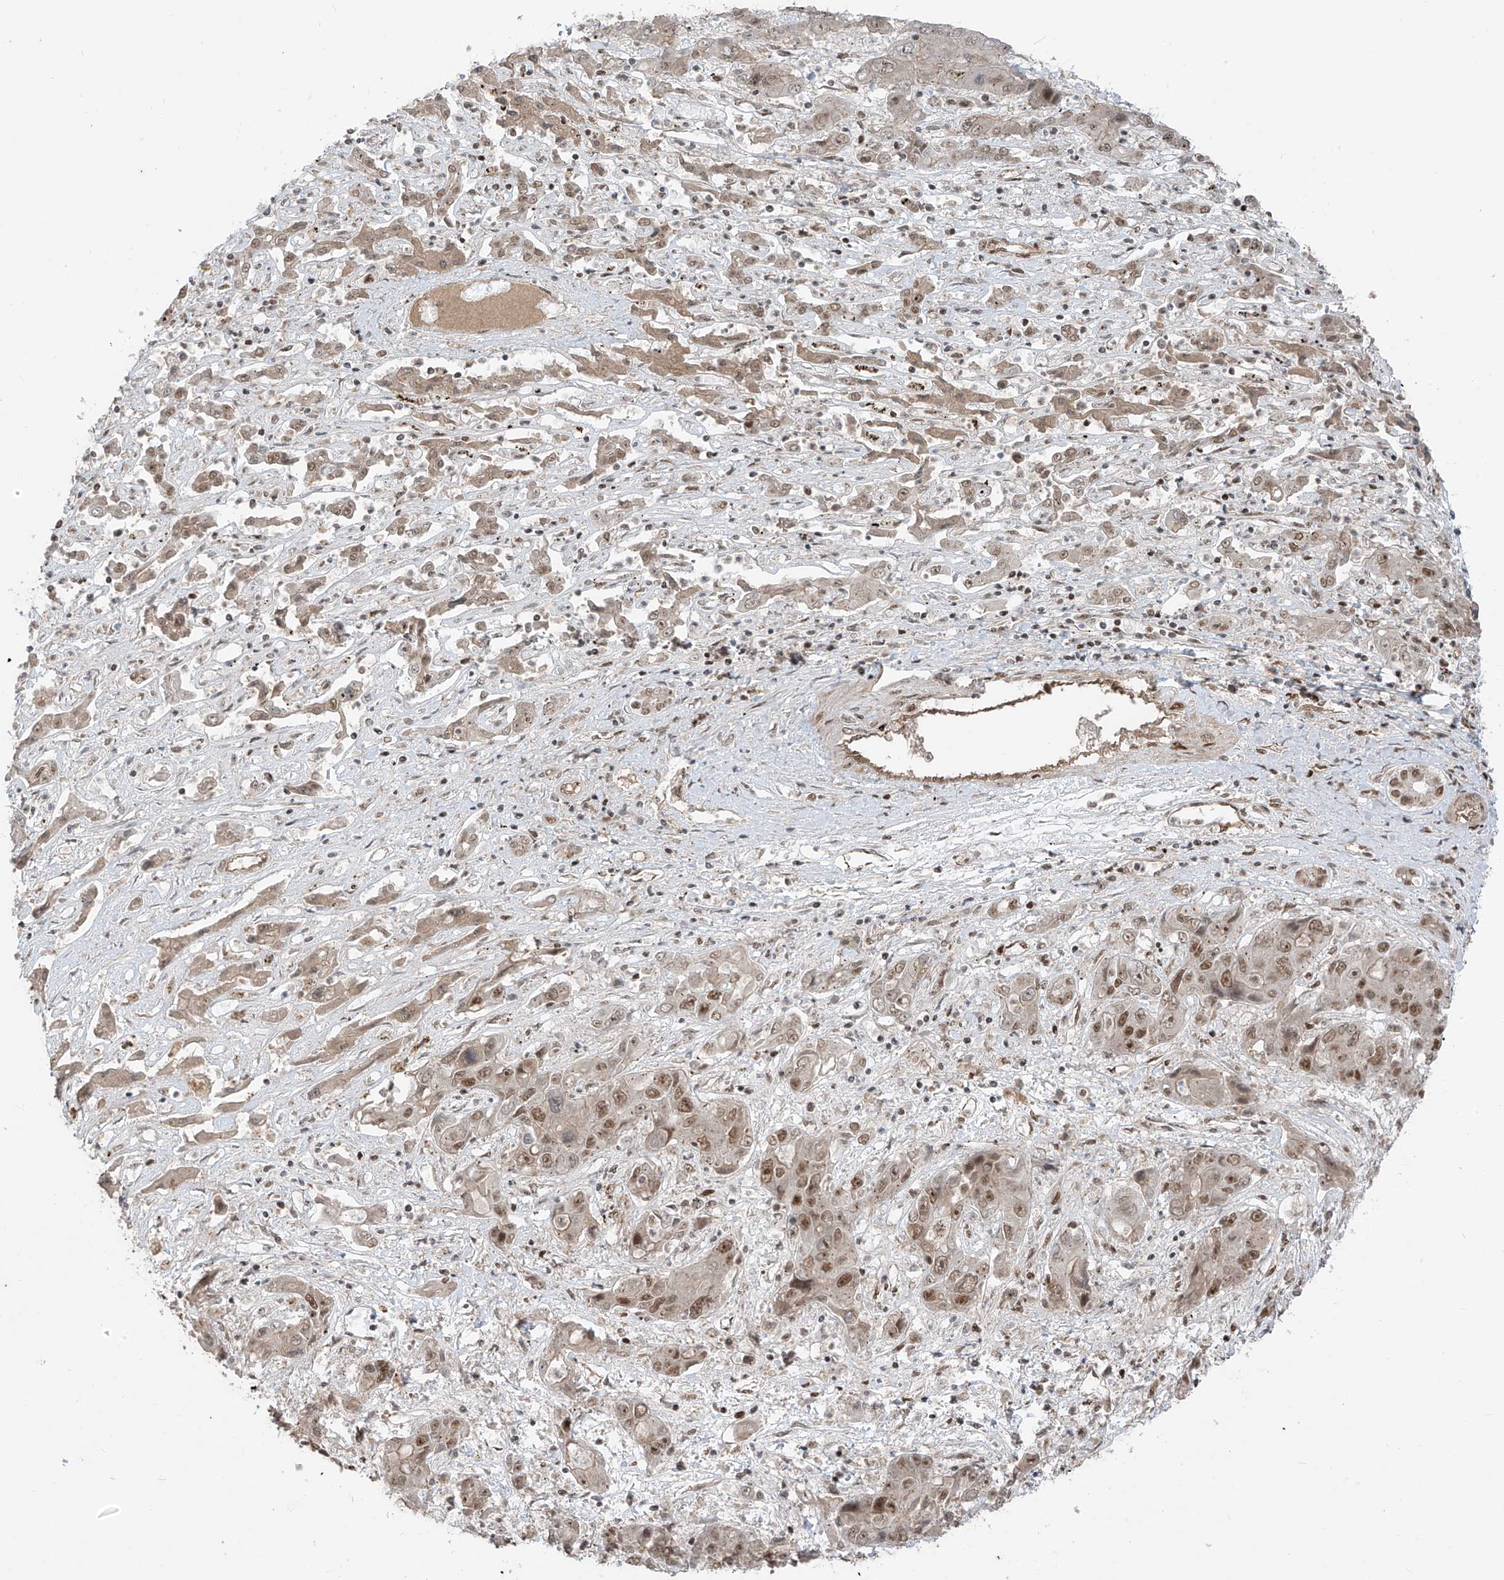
{"staining": {"intensity": "moderate", "quantity": ">75%", "location": "nuclear"}, "tissue": "liver cancer", "cell_type": "Tumor cells", "image_type": "cancer", "snomed": [{"axis": "morphology", "description": "Cholangiocarcinoma"}, {"axis": "topography", "description": "Liver"}], "caption": "The histopathology image reveals a brown stain indicating the presence of a protein in the nuclear of tumor cells in liver cholangiocarcinoma.", "gene": "ARHGEF3", "patient": {"sex": "male", "age": 67}}